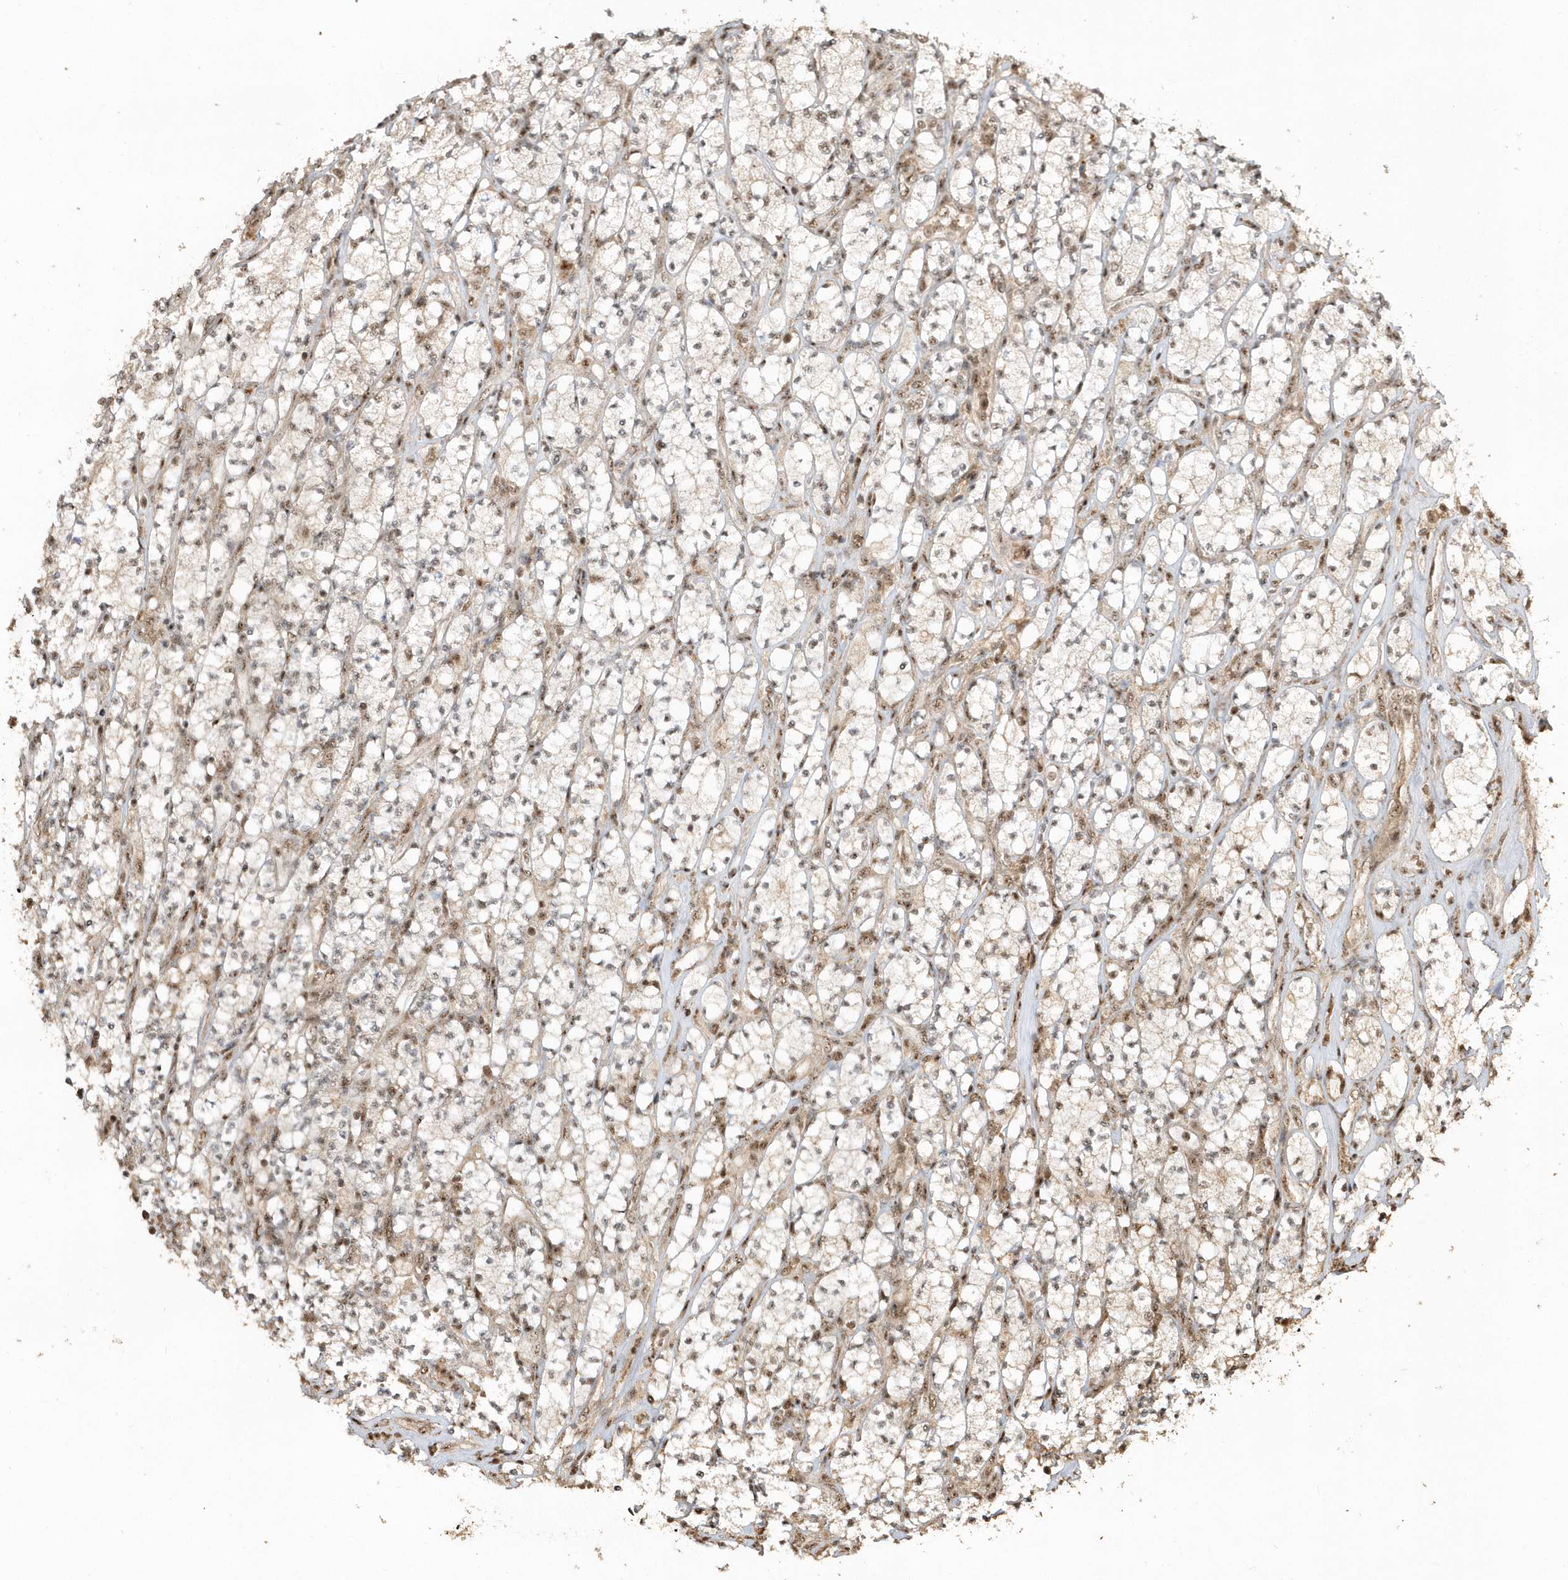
{"staining": {"intensity": "moderate", "quantity": "<25%", "location": "nuclear"}, "tissue": "renal cancer", "cell_type": "Tumor cells", "image_type": "cancer", "snomed": [{"axis": "morphology", "description": "Adenocarcinoma, NOS"}, {"axis": "topography", "description": "Kidney"}], "caption": "Moderate nuclear expression for a protein is appreciated in about <25% of tumor cells of renal adenocarcinoma using IHC.", "gene": "POLR3B", "patient": {"sex": "male", "age": 77}}